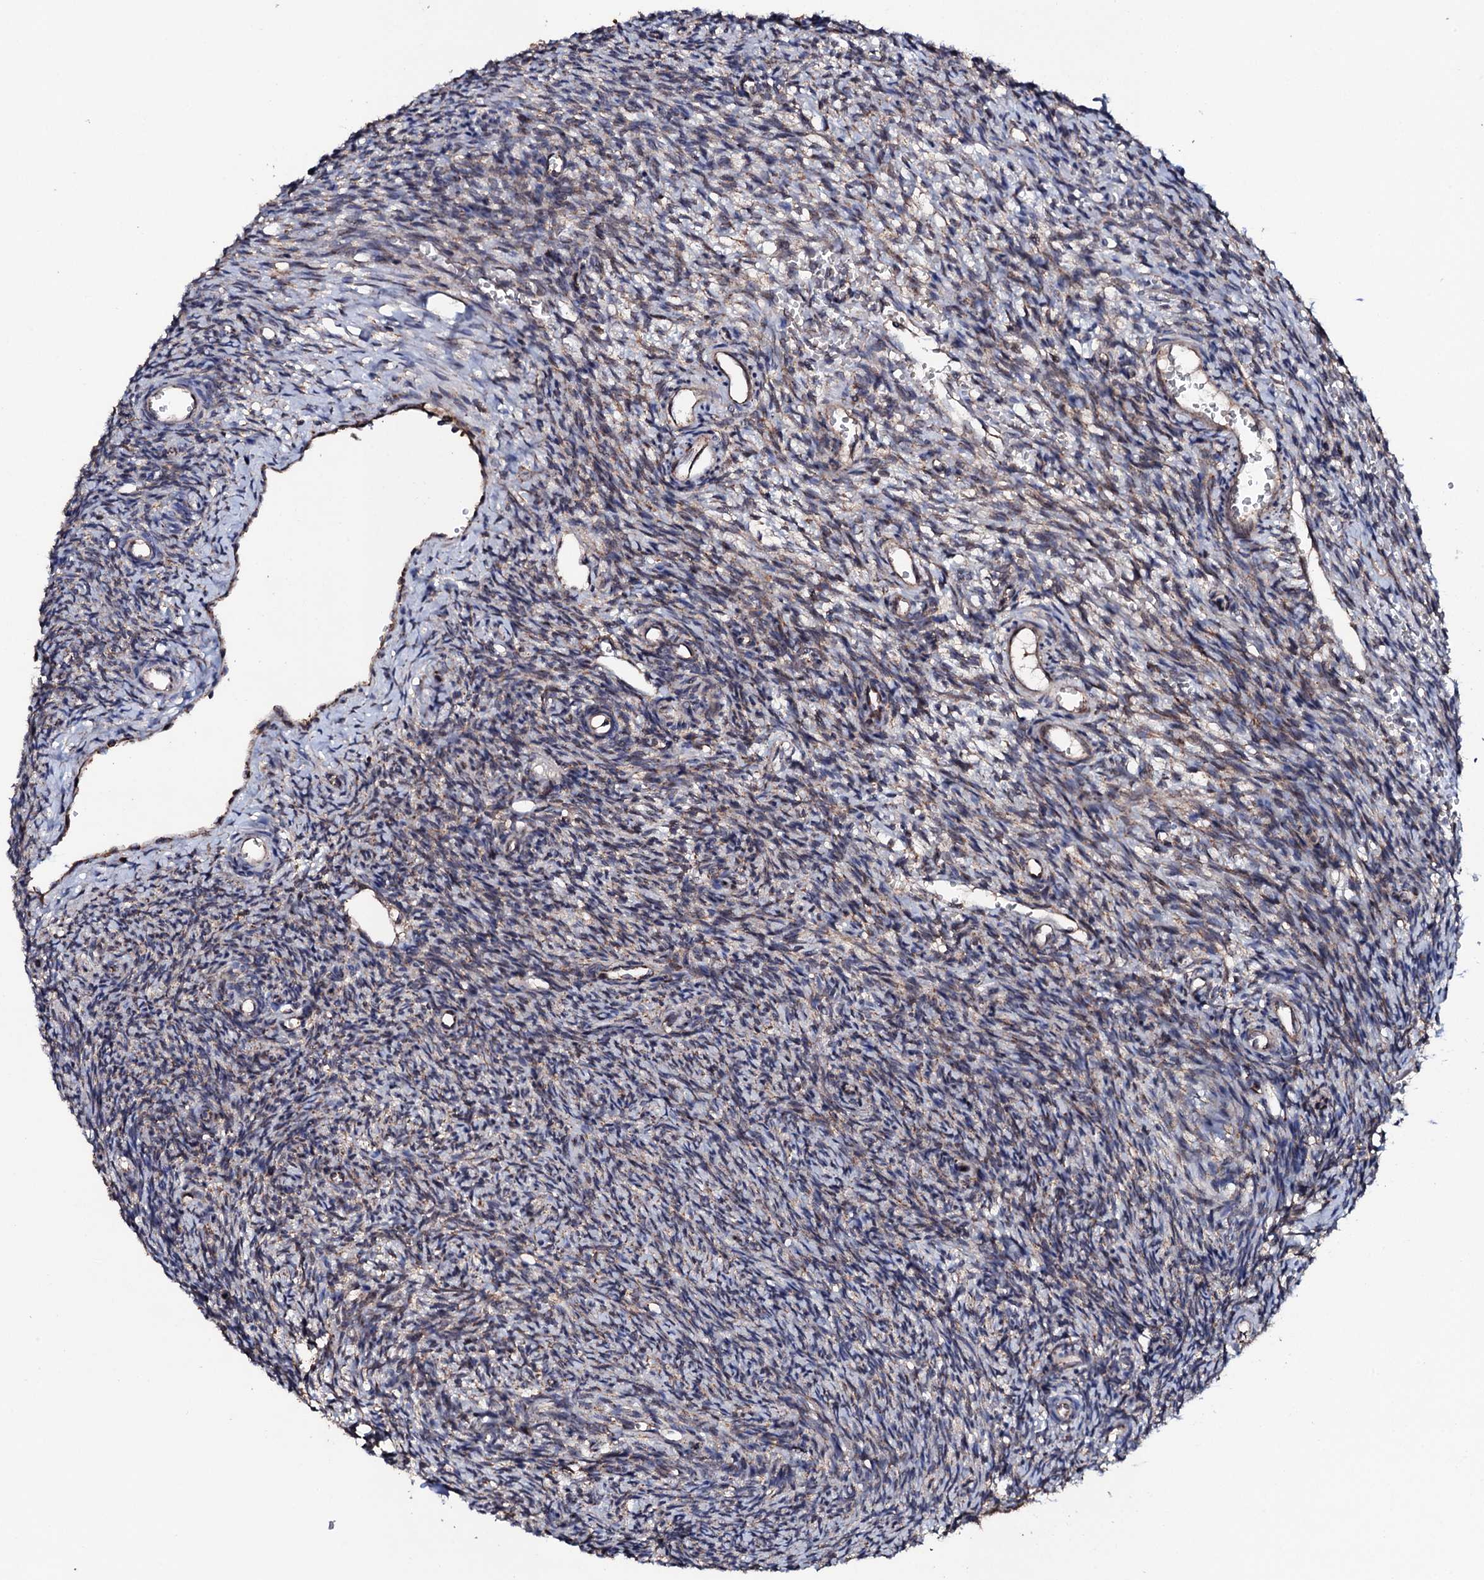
{"staining": {"intensity": "moderate", "quantity": "<25%", "location": "cytoplasmic/membranous"}, "tissue": "ovary", "cell_type": "Ovarian stroma cells", "image_type": "normal", "snomed": [{"axis": "morphology", "description": "Normal tissue, NOS"}, {"axis": "topography", "description": "Ovary"}], "caption": "Ovarian stroma cells exhibit low levels of moderate cytoplasmic/membranous expression in approximately <25% of cells in benign human ovary. The protein of interest is shown in brown color, while the nuclei are stained blue.", "gene": "MTIF3", "patient": {"sex": "female", "age": 39}}